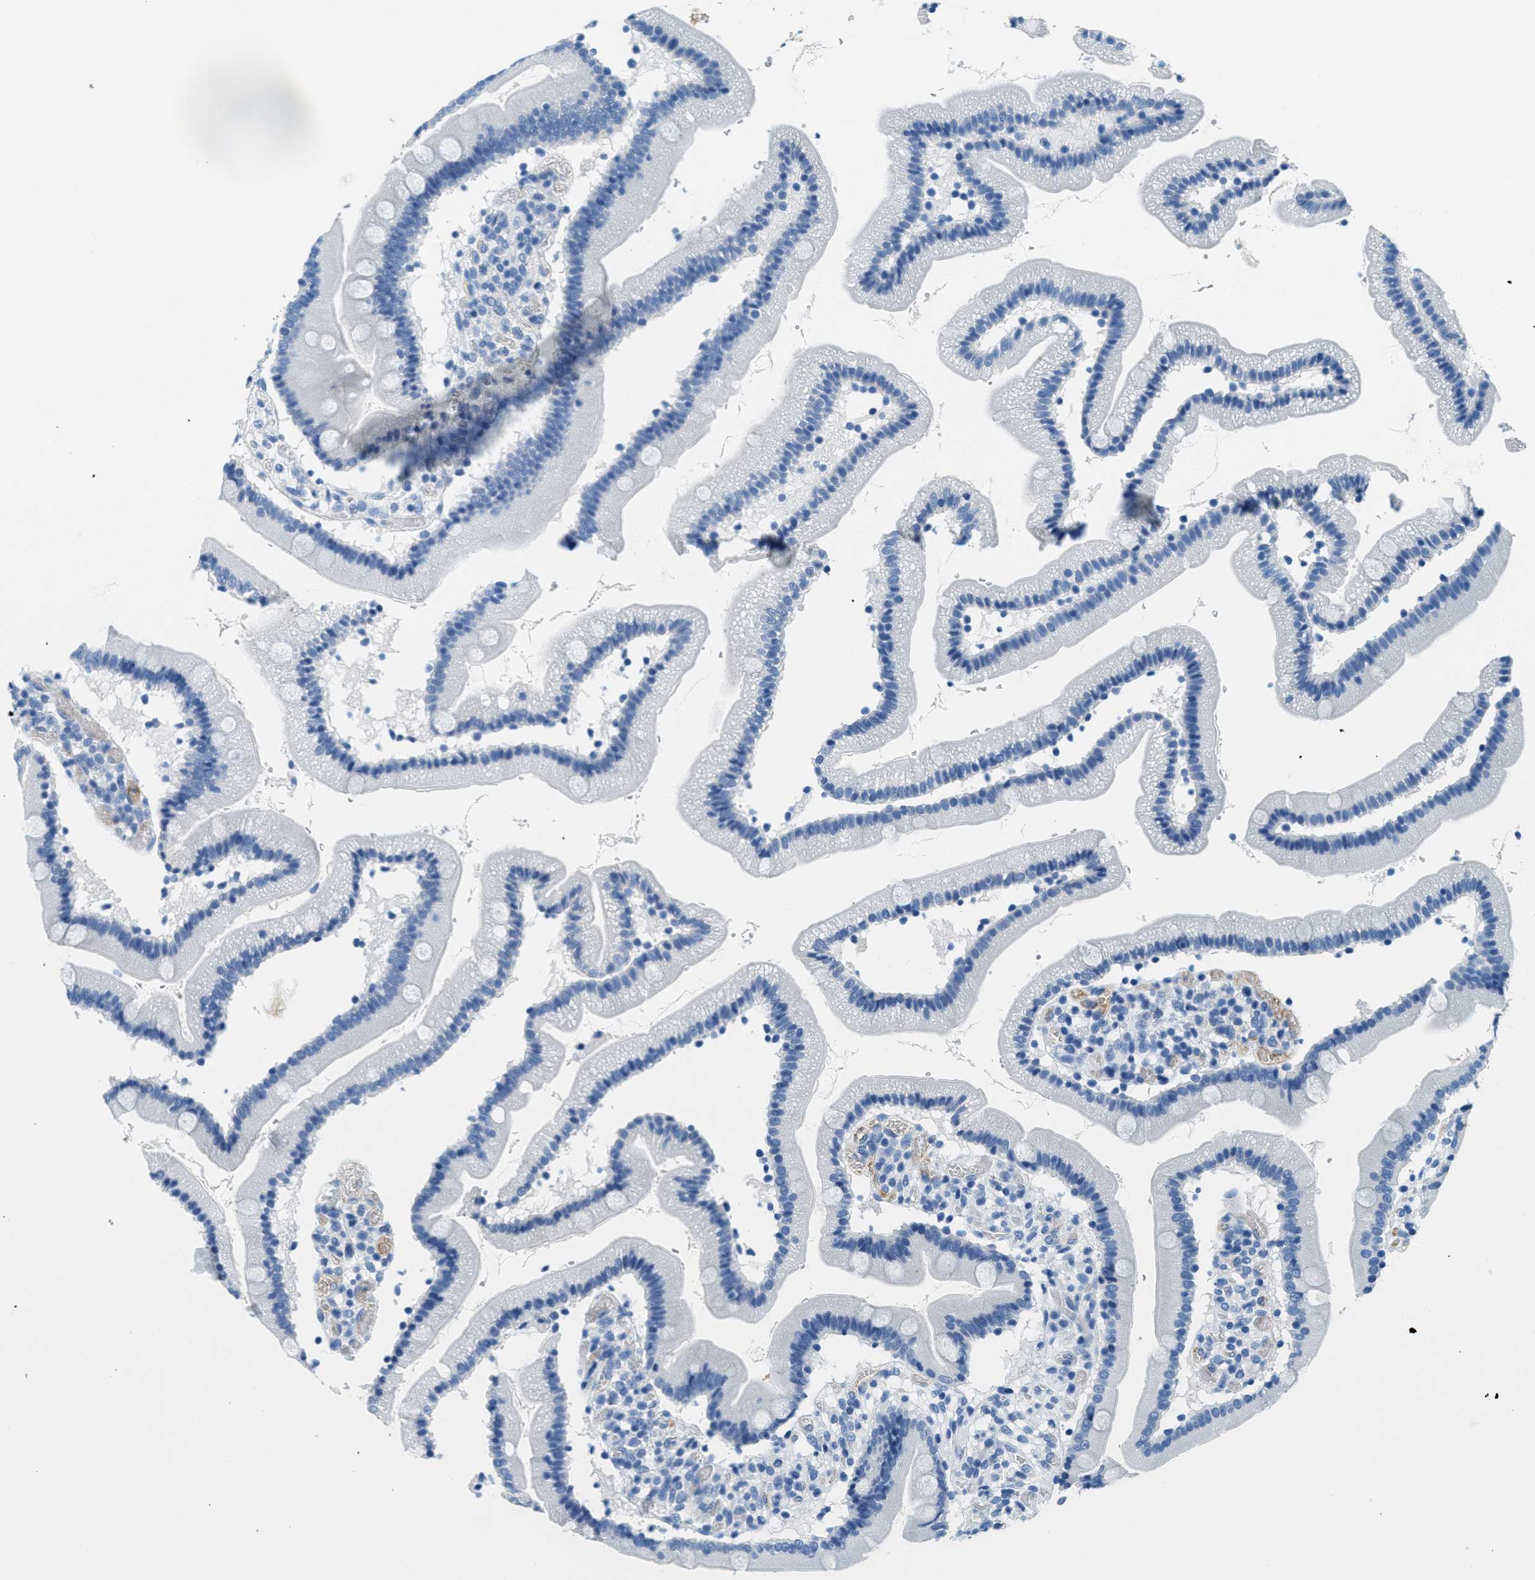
{"staining": {"intensity": "negative", "quantity": "none", "location": "none"}, "tissue": "duodenum", "cell_type": "Glandular cells", "image_type": "normal", "snomed": [{"axis": "morphology", "description": "Normal tissue, NOS"}, {"axis": "topography", "description": "Duodenum"}], "caption": "DAB (3,3'-diaminobenzidine) immunohistochemical staining of benign duodenum displays no significant staining in glandular cells.", "gene": "A2M", "patient": {"sex": "male", "age": 66}}